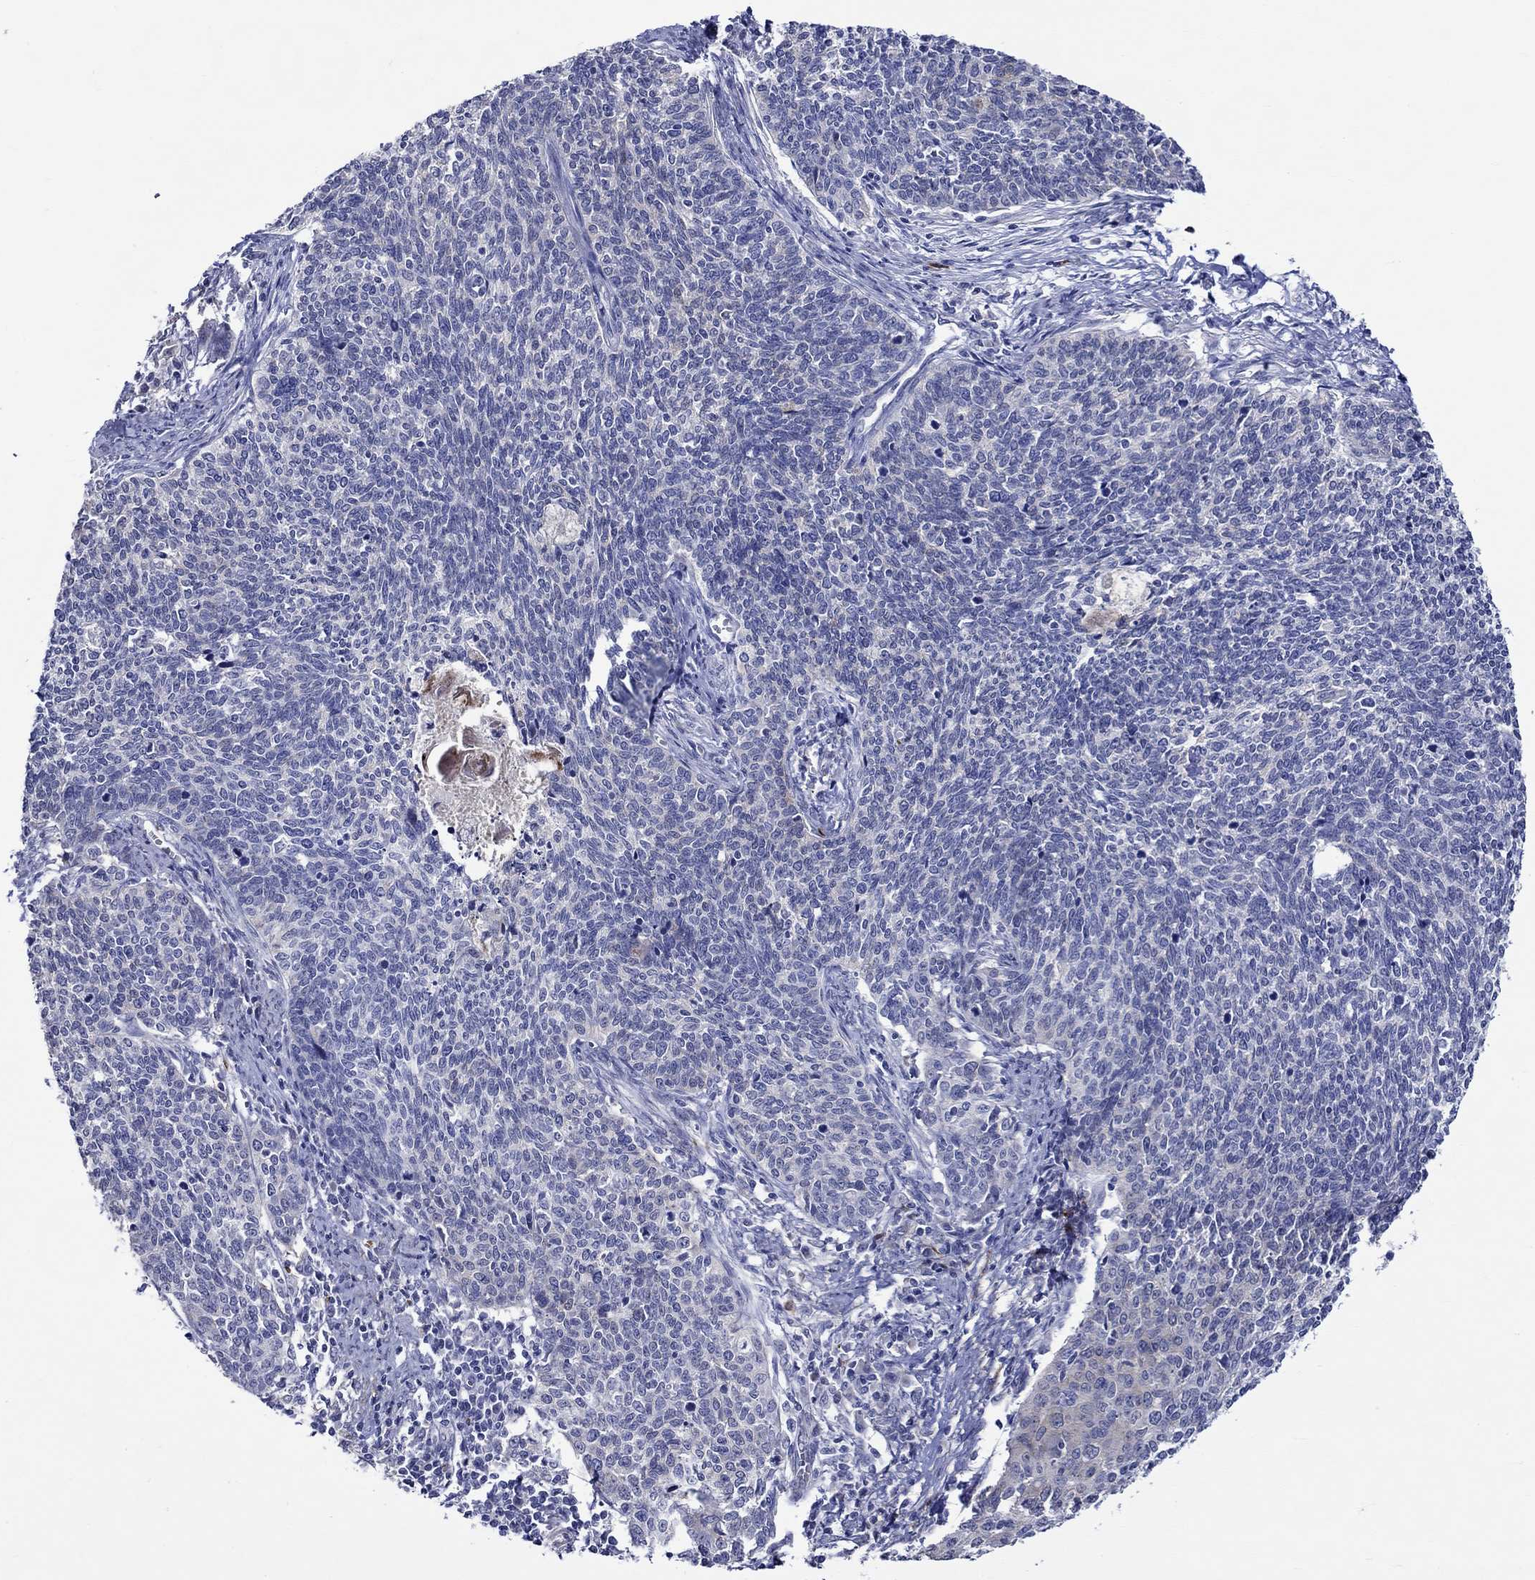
{"staining": {"intensity": "negative", "quantity": "none", "location": "none"}, "tissue": "cervical cancer", "cell_type": "Tumor cells", "image_type": "cancer", "snomed": [{"axis": "morphology", "description": "Squamous cell carcinoma, NOS"}, {"axis": "topography", "description": "Cervix"}], "caption": "Immunohistochemical staining of cervical cancer (squamous cell carcinoma) shows no significant expression in tumor cells. The staining is performed using DAB (3,3'-diaminobenzidine) brown chromogen with nuclei counter-stained in using hematoxylin.", "gene": "CRYAB", "patient": {"sex": "female", "age": 39}}